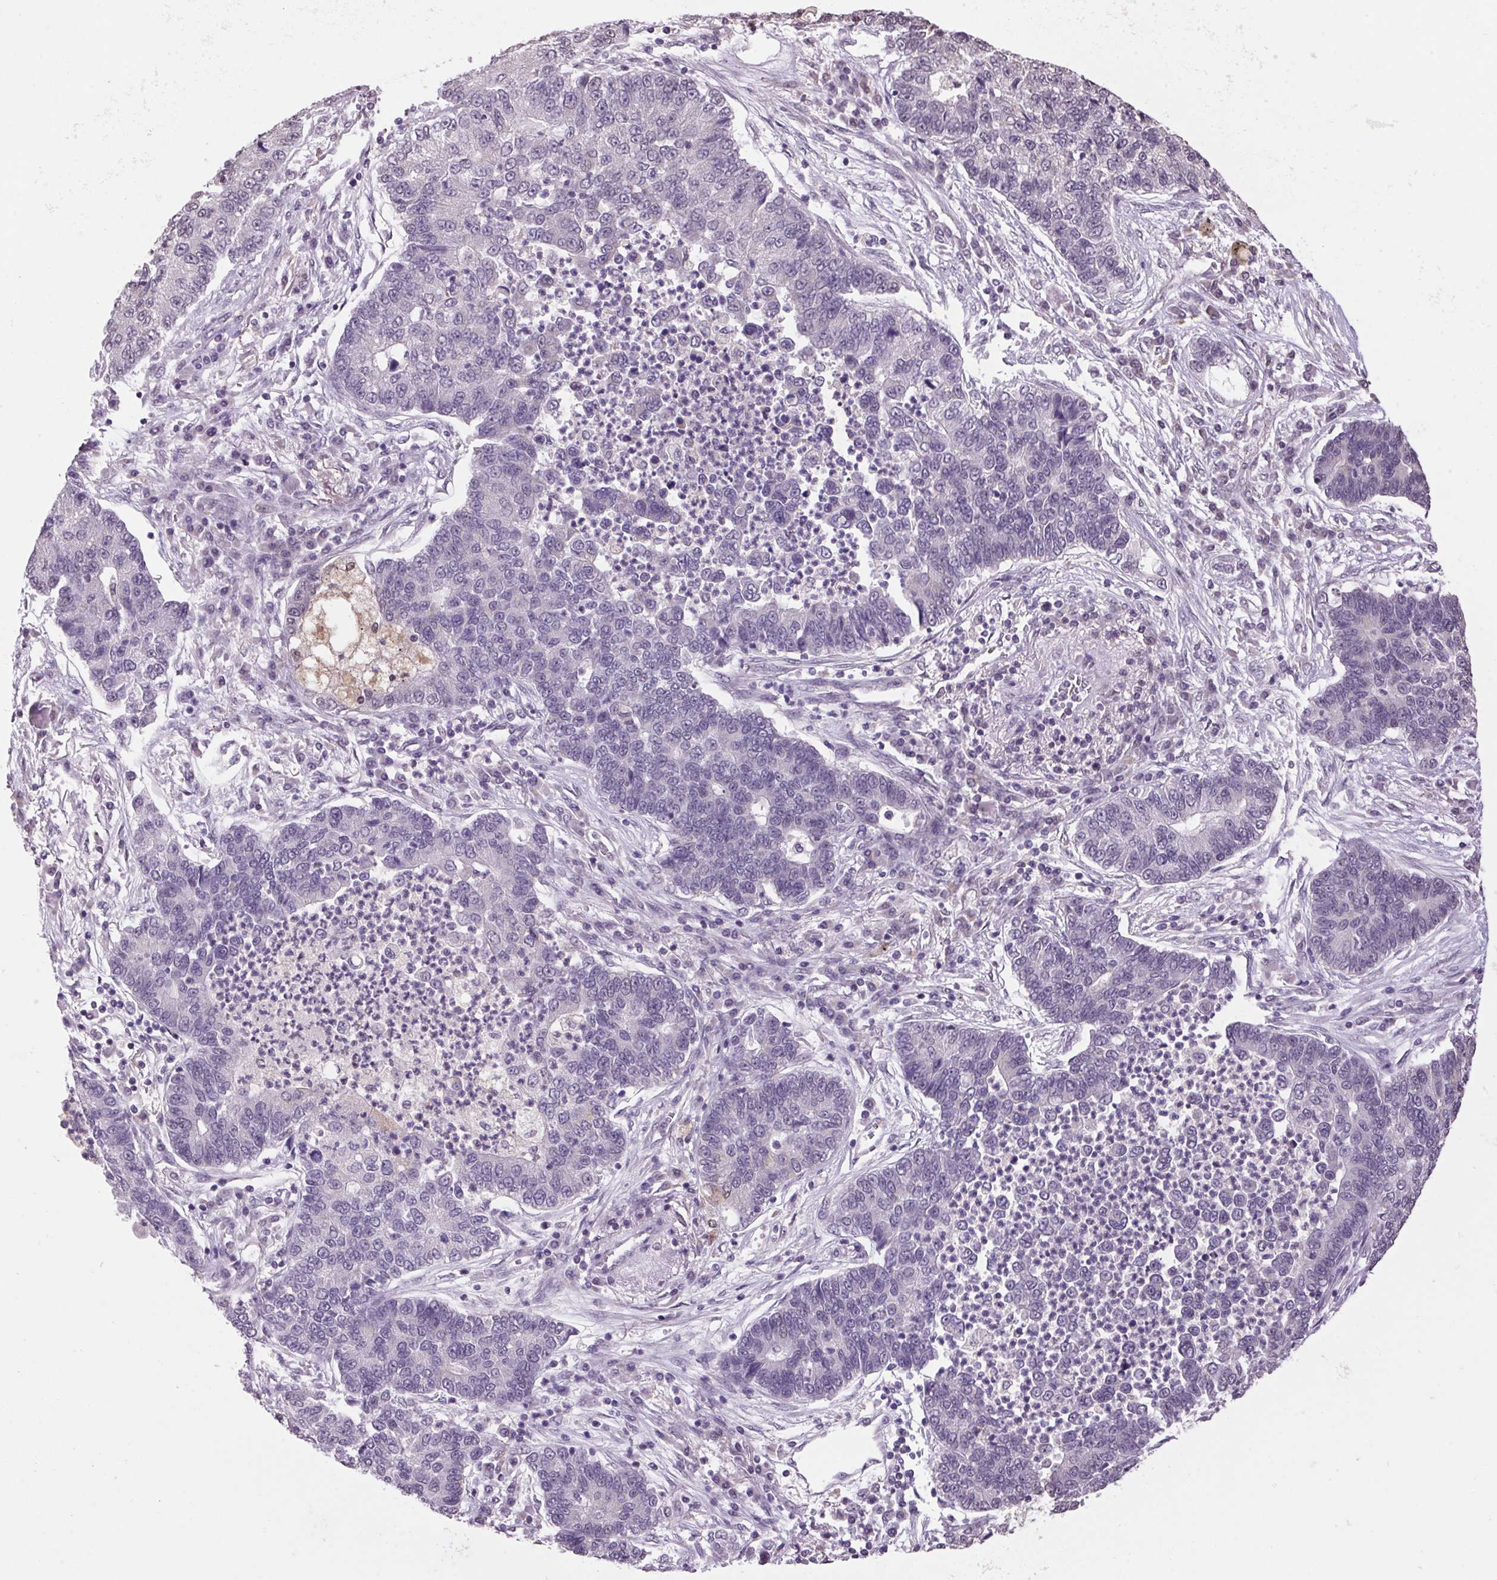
{"staining": {"intensity": "negative", "quantity": "none", "location": "none"}, "tissue": "lung cancer", "cell_type": "Tumor cells", "image_type": "cancer", "snomed": [{"axis": "morphology", "description": "Adenocarcinoma, NOS"}, {"axis": "topography", "description": "Lung"}], "caption": "Immunohistochemical staining of lung cancer reveals no significant expression in tumor cells.", "gene": "VWA3B", "patient": {"sex": "female", "age": 57}}